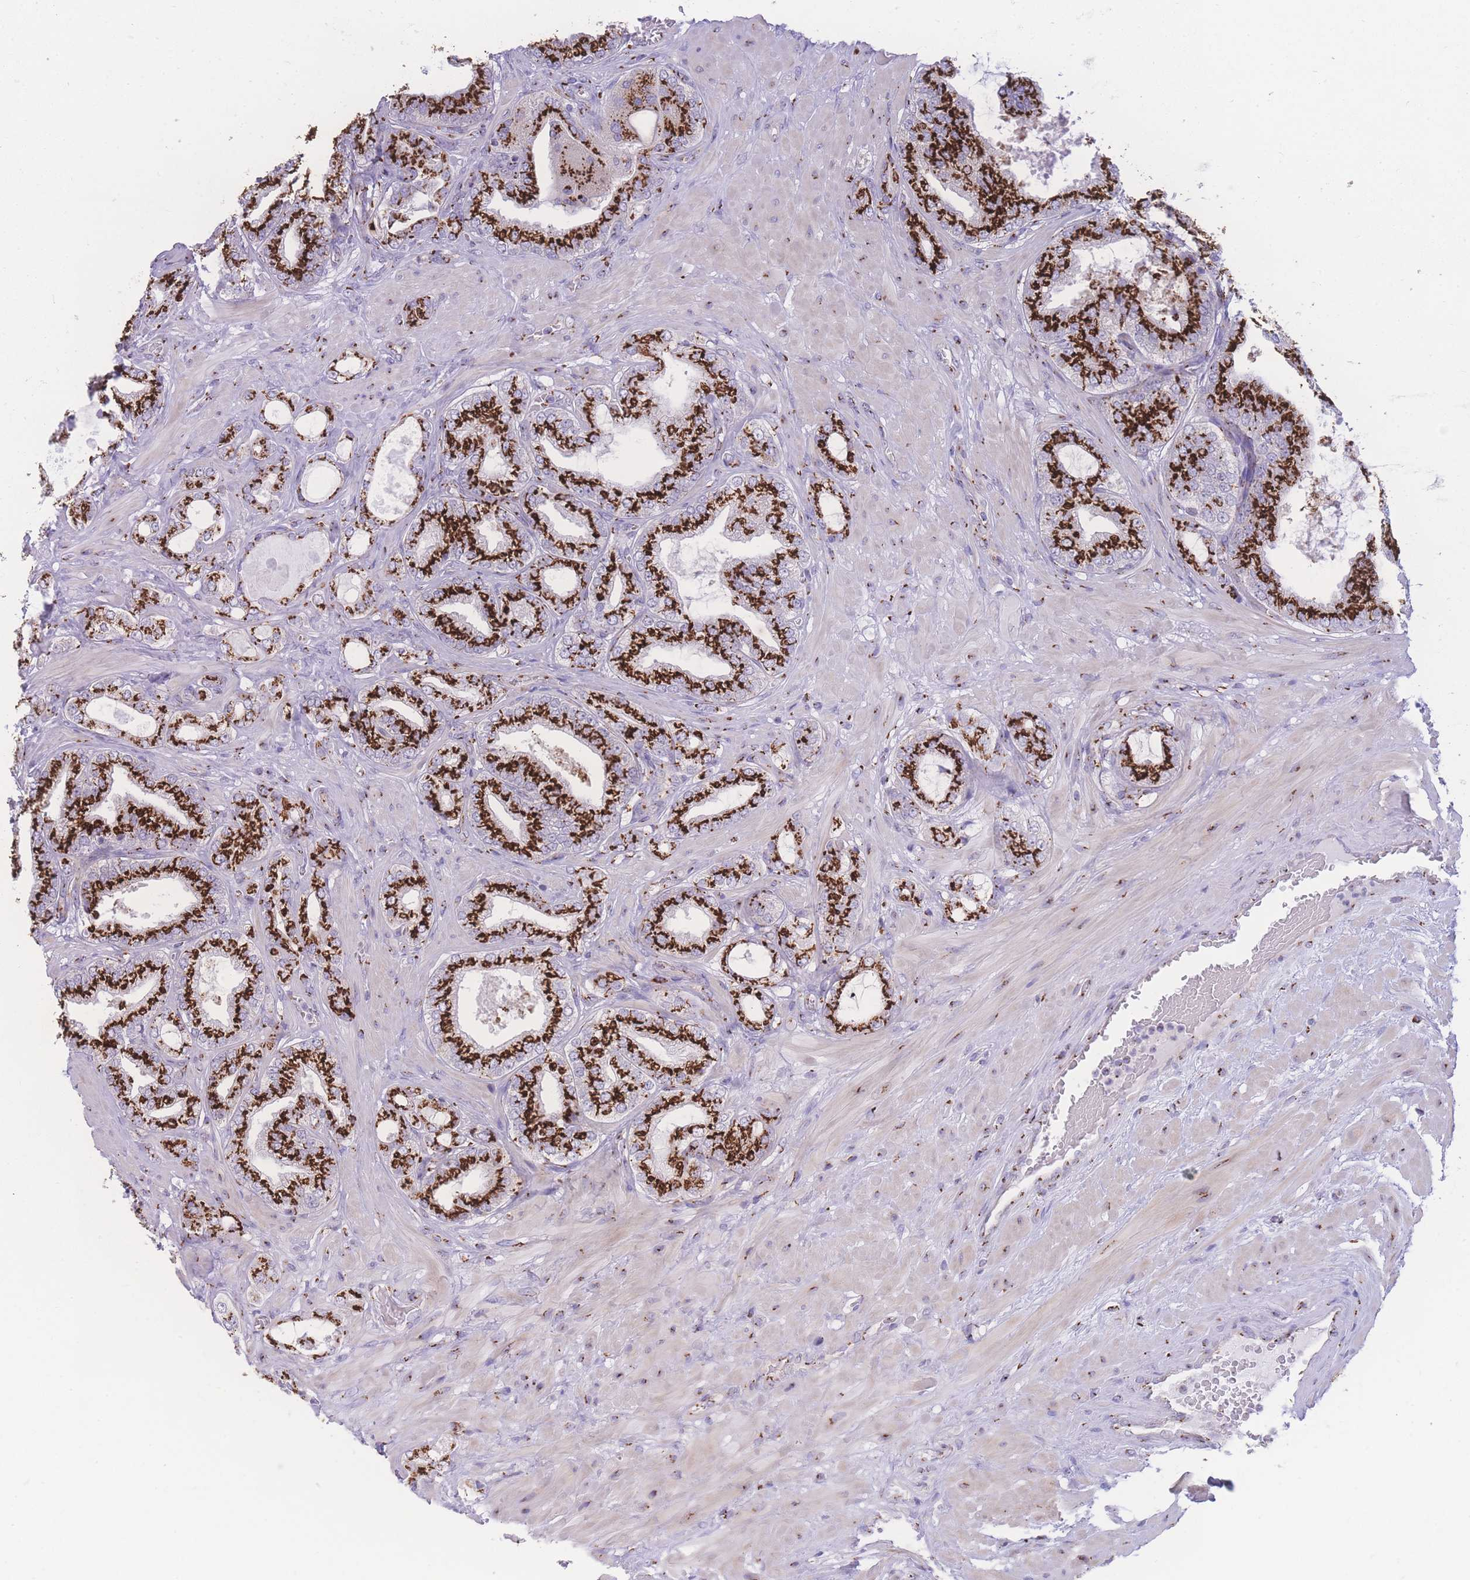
{"staining": {"intensity": "strong", "quantity": ">75%", "location": "cytoplasmic/membranous"}, "tissue": "prostate cancer", "cell_type": "Tumor cells", "image_type": "cancer", "snomed": [{"axis": "morphology", "description": "Adenocarcinoma, Low grade"}, {"axis": "topography", "description": "Prostate"}], "caption": "Human prostate adenocarcinoma (low-grade) stained with a brown dye shows strong cytoplasmic/membranous positive expression in about >75% of tumor cells.", "gene": "GOLM2", "patient": {"sex": "male", "age": 63}}